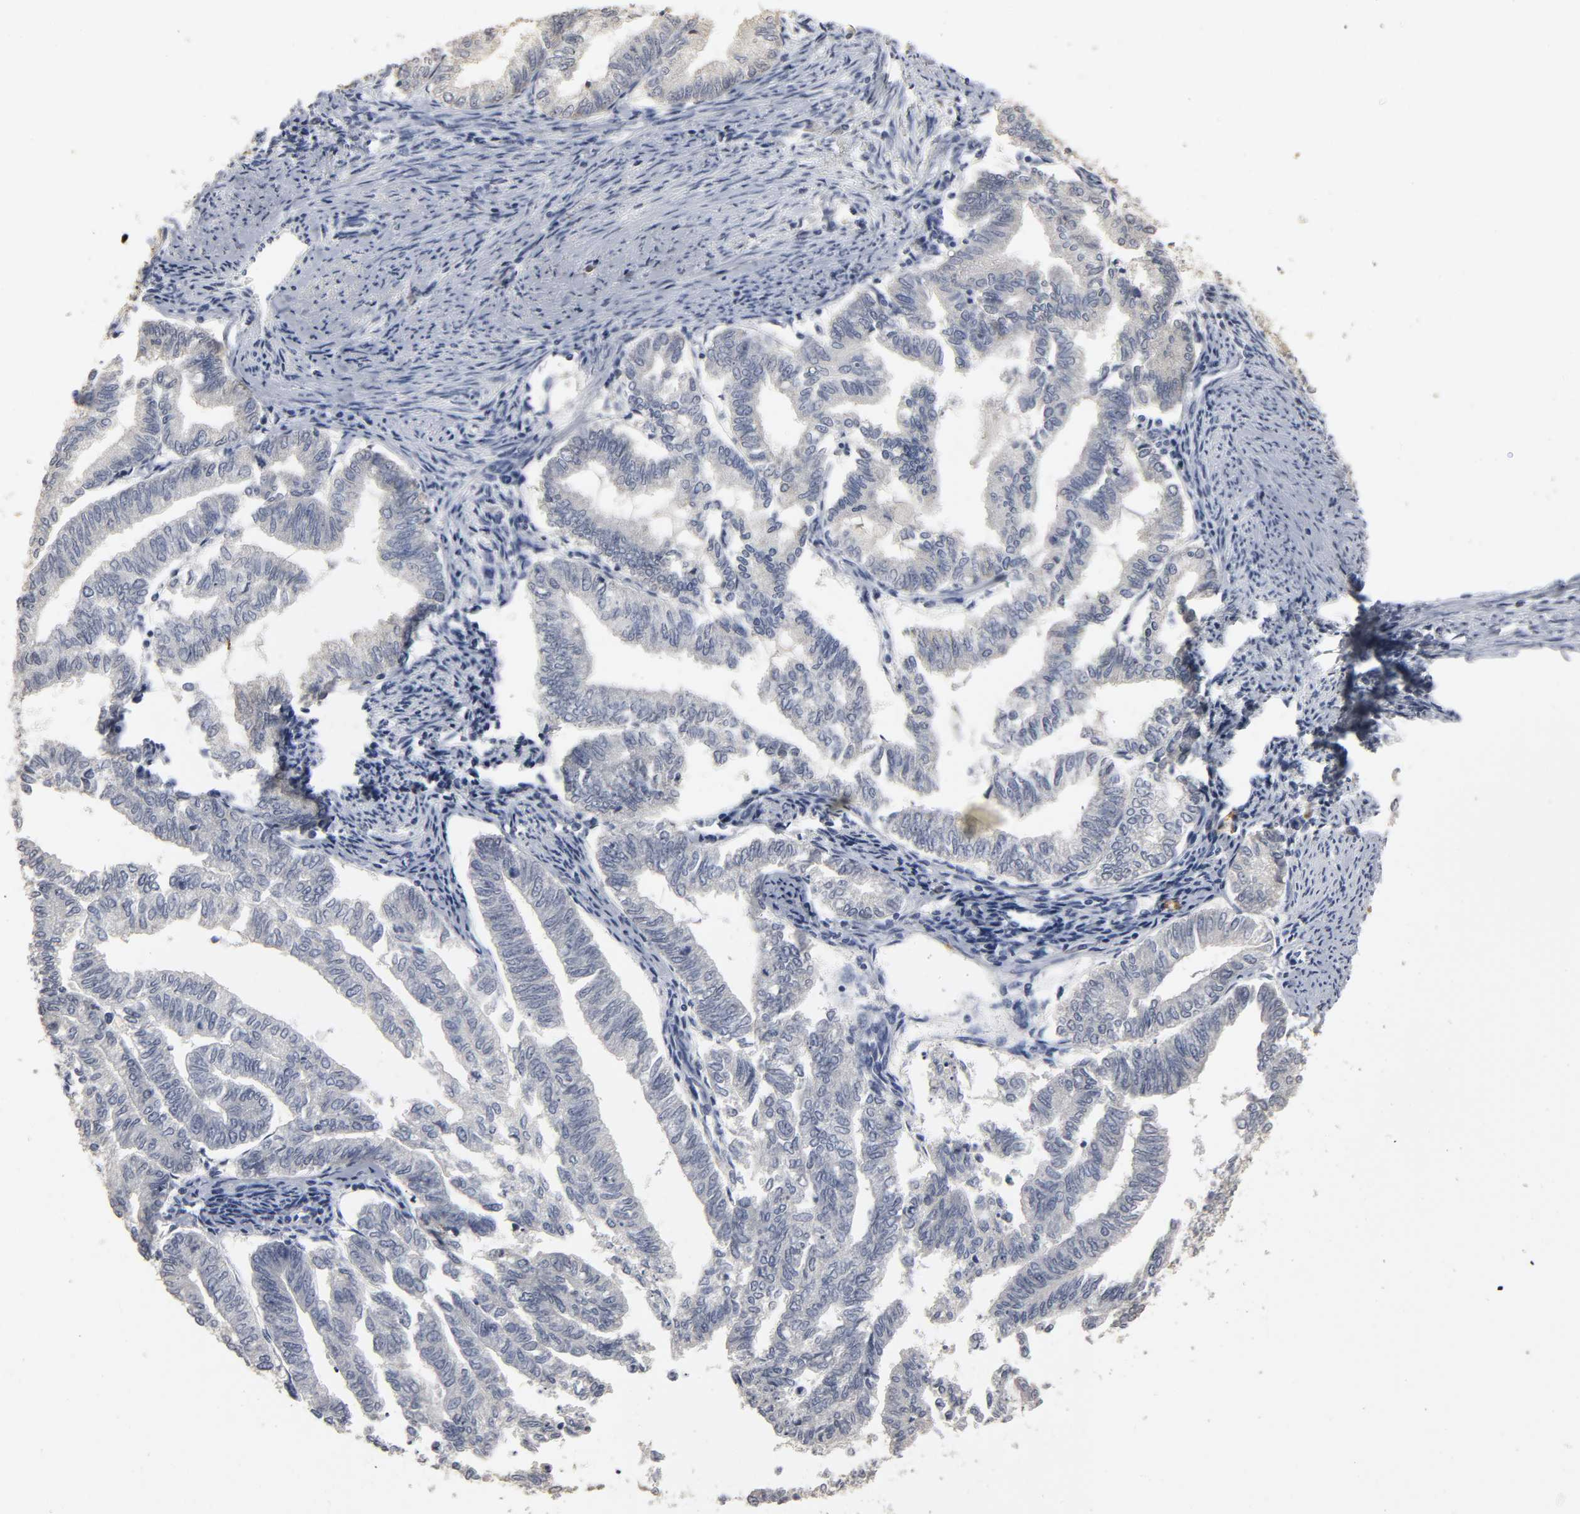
{"staining": {"intensity": "negative", "quantity": "none", "location": "none"}, "tissue": "endometrial cancer", "cell_type": "Tumor cells", "image_type": "cancer", "snomed": [{"axis": "morphology", "description": "Adenocarcinoma, NOS"}, {"axis": "topography", "description": "Endometrium"}], "caption": "The image exhibits no staining of tumor cells in endometrial cancer. (DAB (3,3'-diaminobenzidine) immunohistochemistry (IHC) with hematoxylin counter stain).", "gene": "TCAP", "patient": {"sex": "female", "age": 79}}